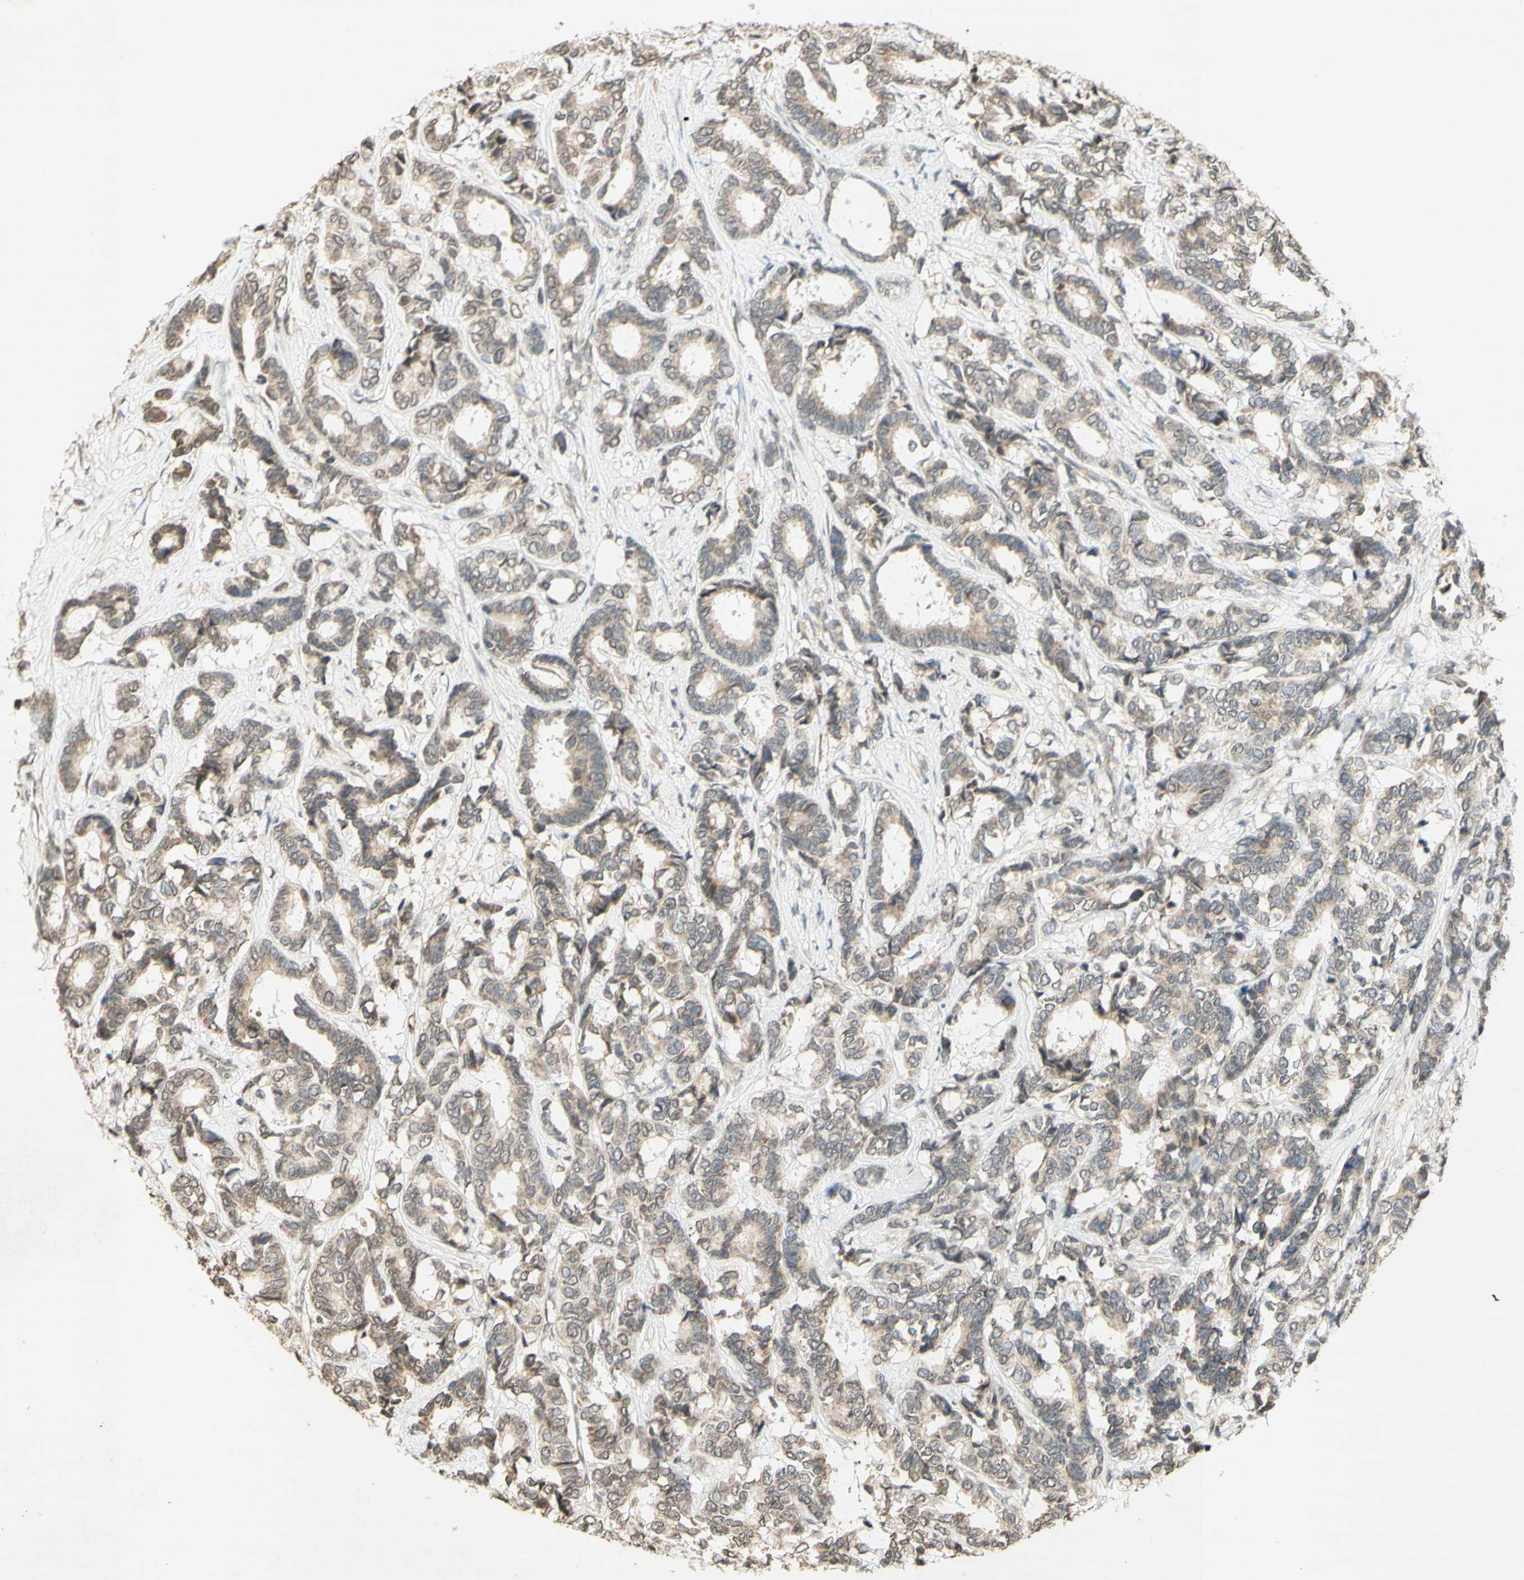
{"staining": {"intensity": "weak", "quantity": "25%-75%", "location": "cytoplasmic/membranous"}, "tissue": "breast cancer", "cell_type": "Tumor cells", "image_type": "cancer", "snomed": [{"axis": "morphology", "description": "Duct carcinoma"}, {"axis": "topography", "description": "Breast"}], "caption": "Immunohistochemical staining of human breast cancer (invasive ductal carcinoma) exhibits weak cytoplasmic/membranous protein staining in approximately 25%-75% of tumor cells. The protein of interest is shown in brown color, while the nuclei are stained blue.", "gene": "CCNI", "patient": {"sex": "female", "age": 87}}